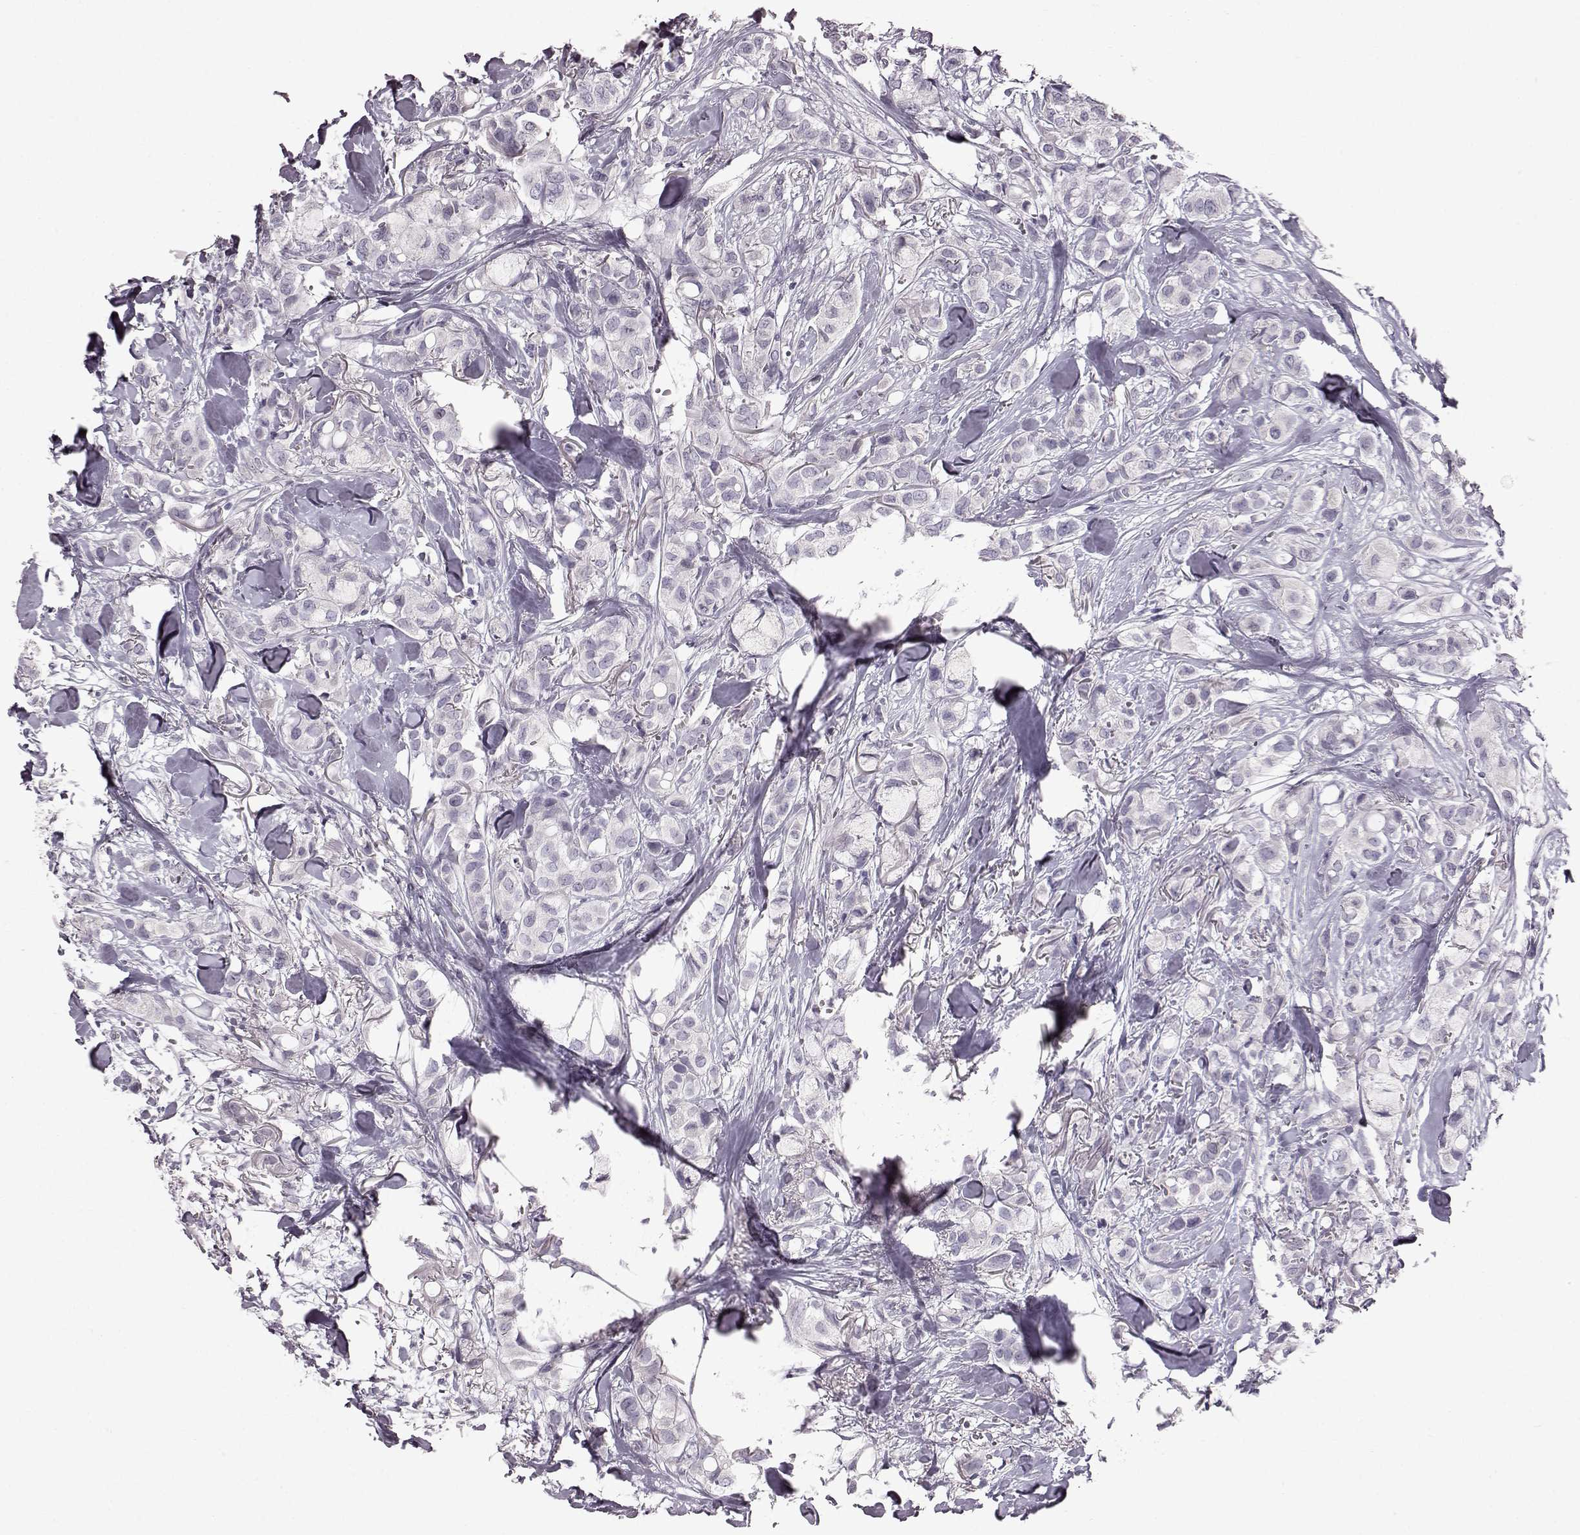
{"staining": {"intensity": "negative", "quantity": "none", "location": "none"}, "tissue": "breast cancer", "cell_type": "Tumor cells", "image_type": "cancer", "snomed": [{"axis": "morphology", "description": "Duct carcinoma"}, {"axis": "topography", "description": "Breast"}], "caption": "Breast cancer (invasive ductal carcinoma) was stained to show a protein in brown. There is no significant expression in tumor cells.", "gene": "TCHHL1", "patient": {"sex": "female", "age": 85}}